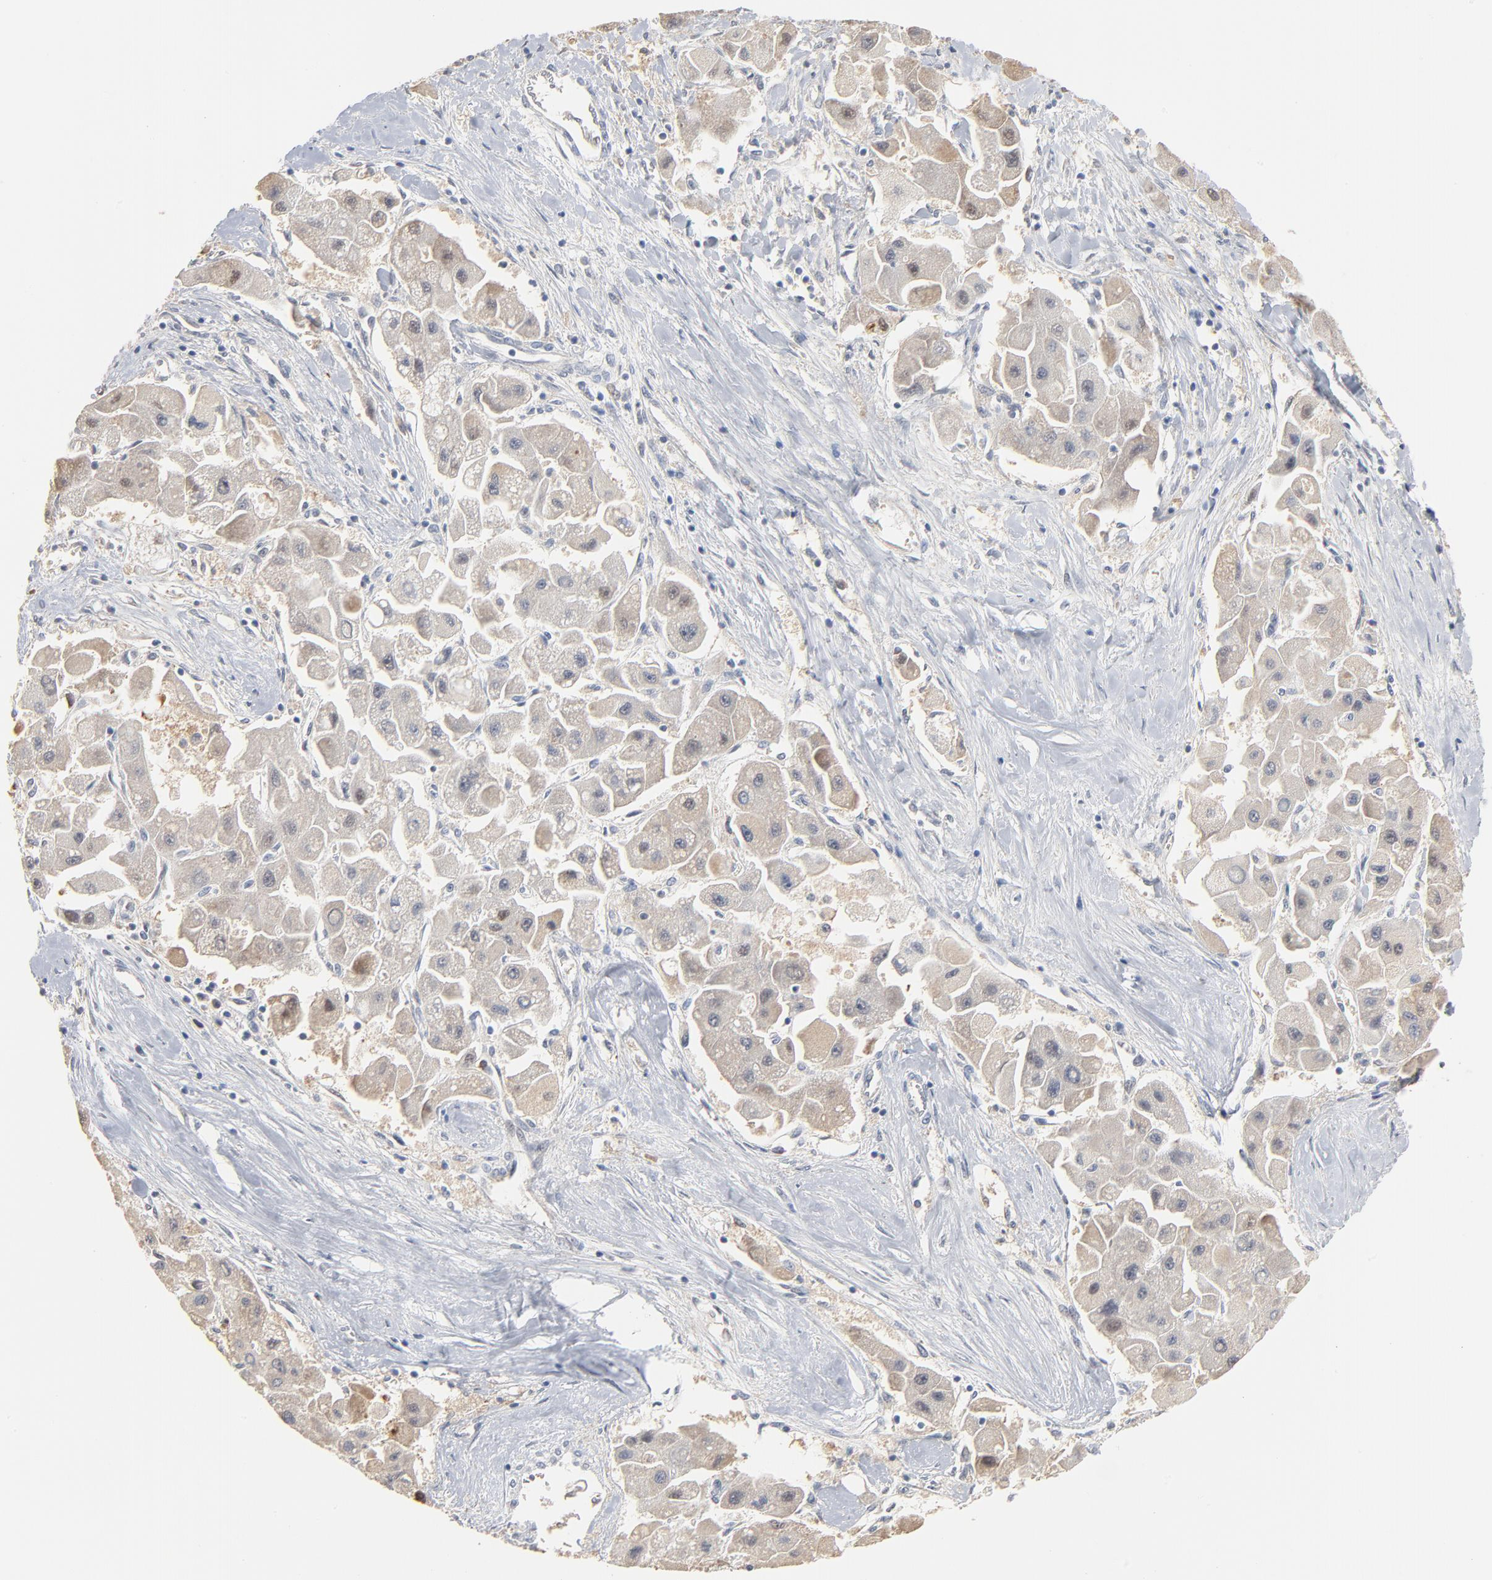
{"staining": {"intensity": "weak", "quantity": "25%-75%", "location": "cytoplasmic/membranous"}, "tissue": "liver cancer", "cell_type": "Tumor cells", "image_type": "cancer", "snomed": [{"axis": "morphology", "description": "Carcinoma, Hepatocellular, NOS"}, {"axis": "topography", "description": "Liver"}], "caption": "Weak cytoplasmic/membranous protein expression is appreciated in about 25%-75% of tumor cells in hepatocellular carcinoma (liver).", "gene": "EPCAM", "patient": {"sex": "male", "age": 24}}